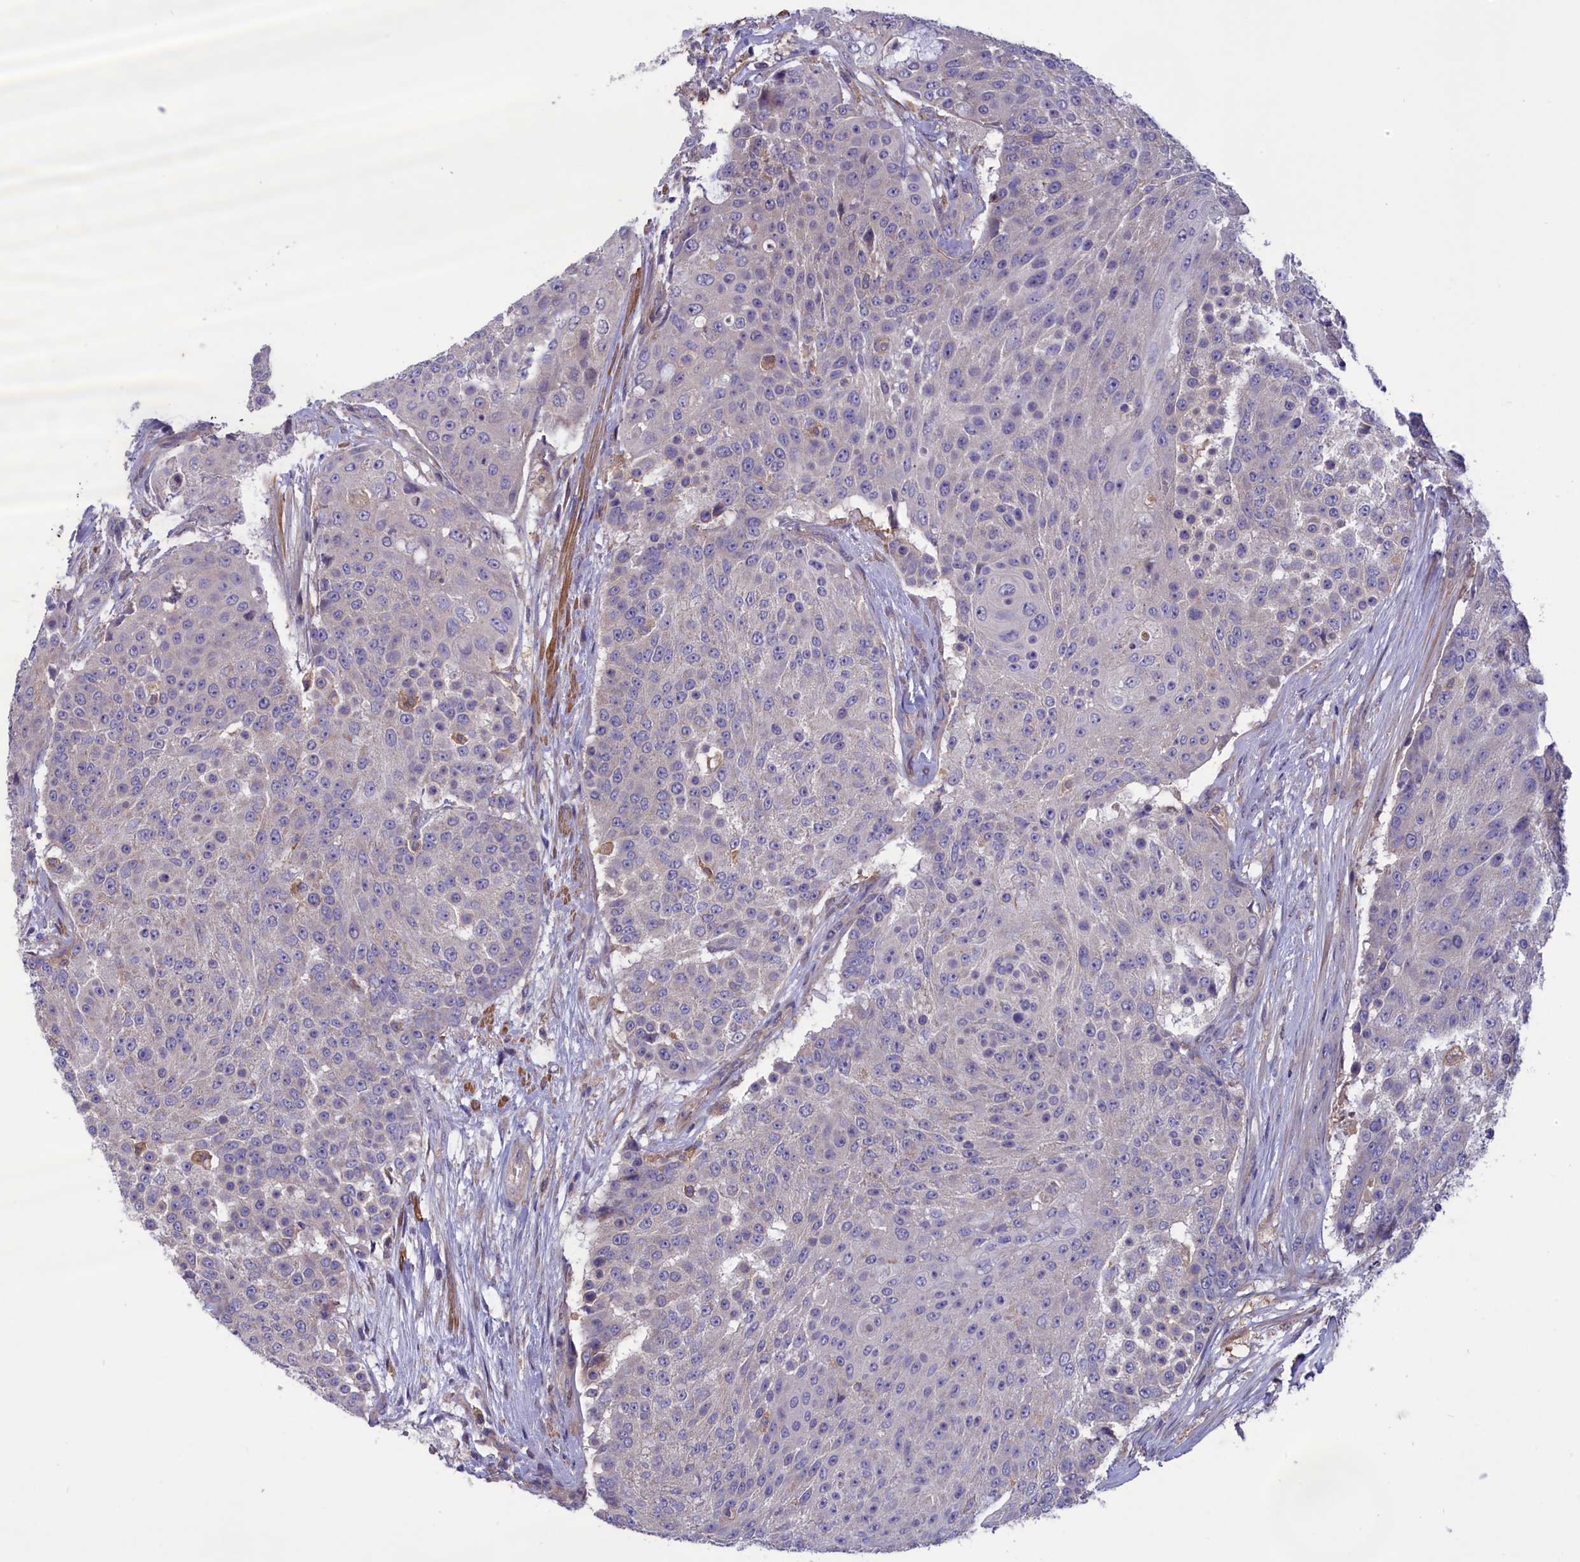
{"staining": {"intensity": "negative", "quantity": "none", "location": "none"}, "tissue": "urothelial cancer", "cell_type": "Tumor cells", "image_type": "cancer", "snomed": [{"axis": "morphology", "description": "Urothelial carcinoma, High grade"}, {"axis": "topography", "description": "Urinary bladder"}], "caption": "The micrograph reveals no staining of tumor cells in urothelial carcinoma (high-grade).", "gene": "AMDHD2", "patient": {"sex": "female", "age": 63}}